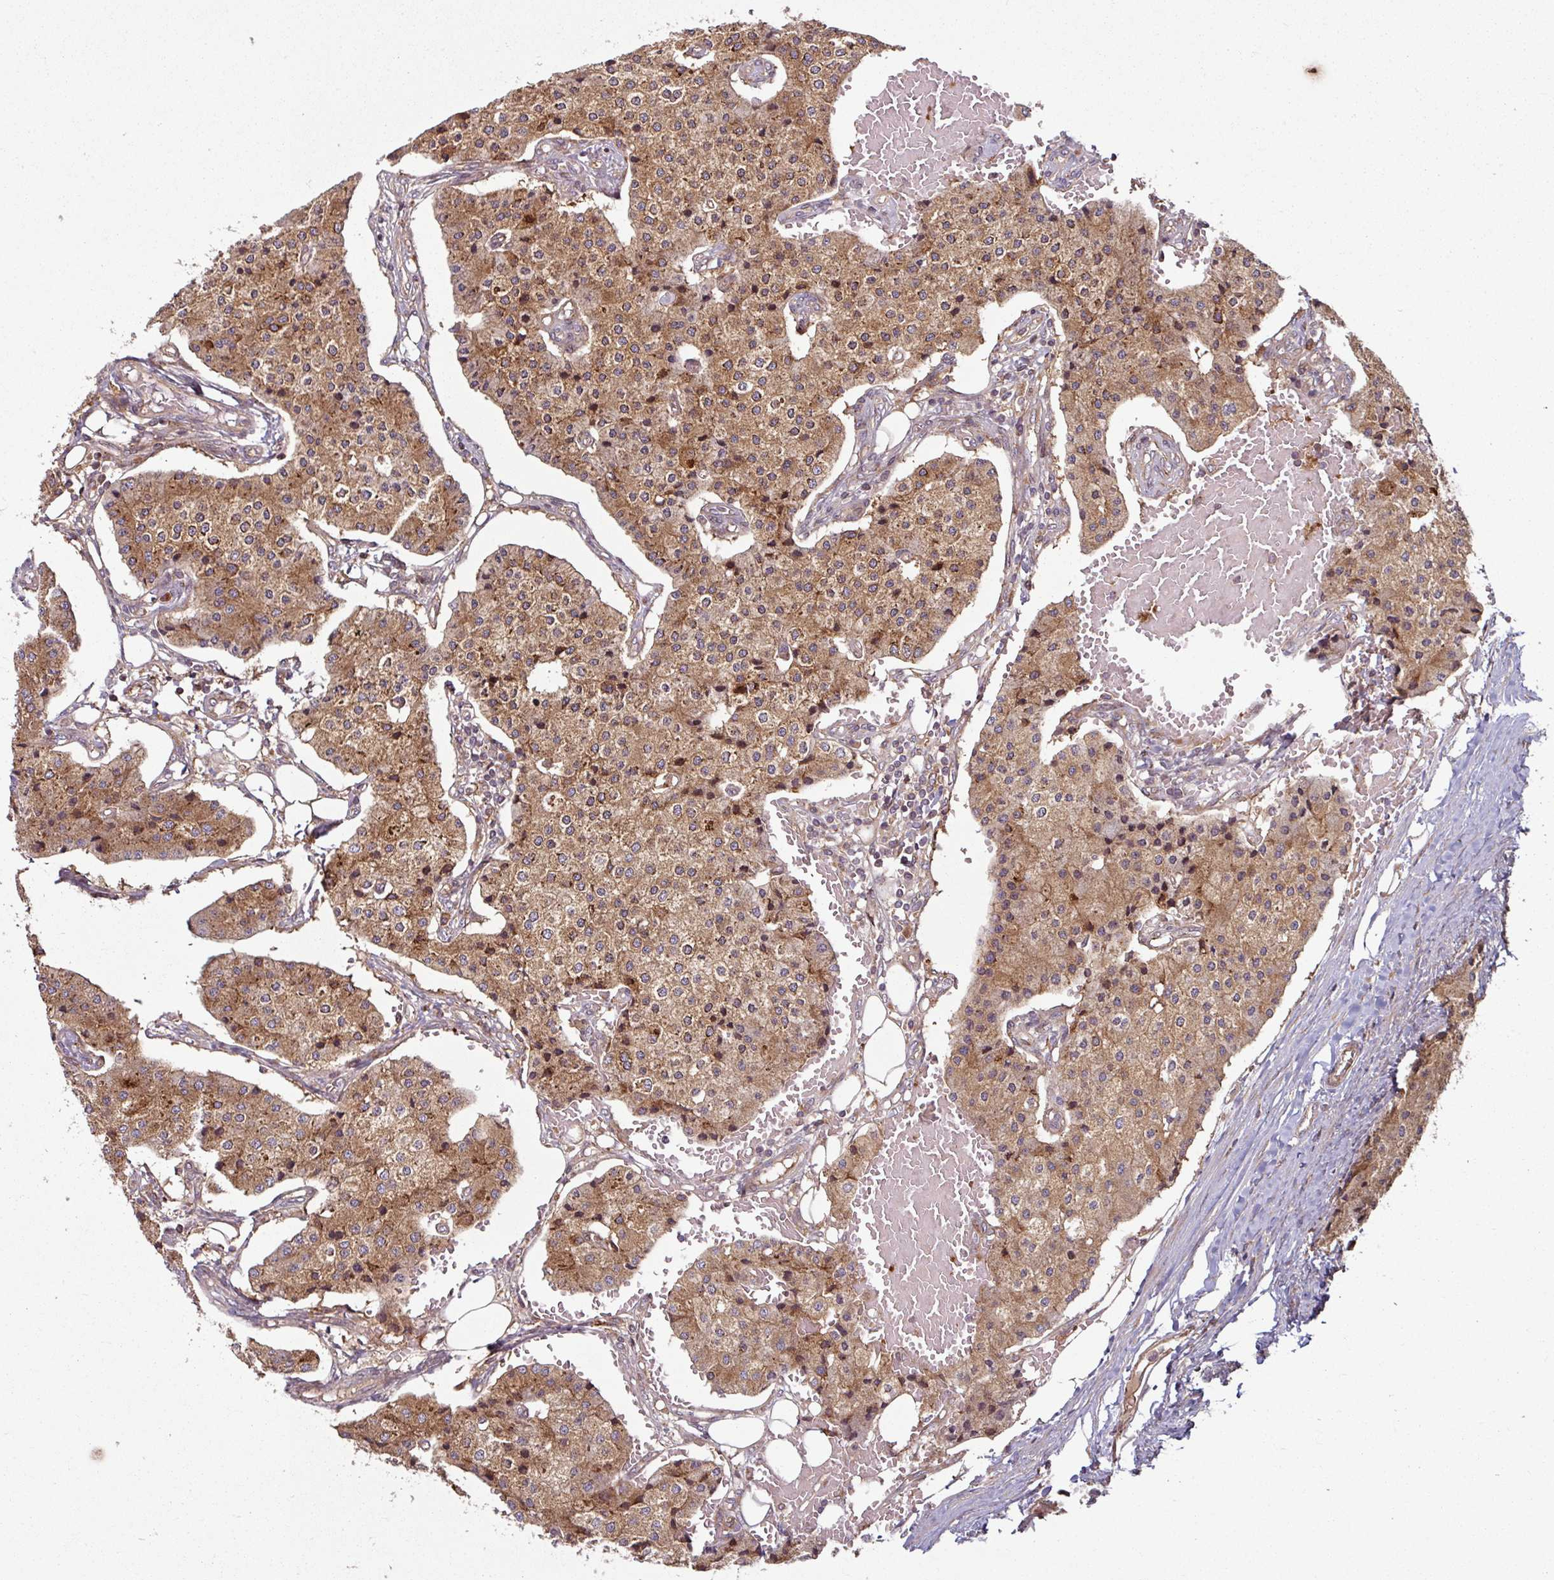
{"staining": {"intensity": "moderate", "quantity": ">75%", "location": "cytoplasmic/membranous"}, "tissue": "carcinoid", "cell_type": "Tumor cells", "image_type": "cancer", "snomed": [{"axis": "morphology", "description": "Carcinoid, malignant, NOS"}, {"axis": "topography", "description": "Colon"}], "caption": "Moderate cytoplasmic/membranous positivity for a protein is present in approximately >75% of tumor cells of carcinoid using immunohistochemistry (IHC).", "gene": "RAB5A", "patient": {"sex": "female", "age": 52}}